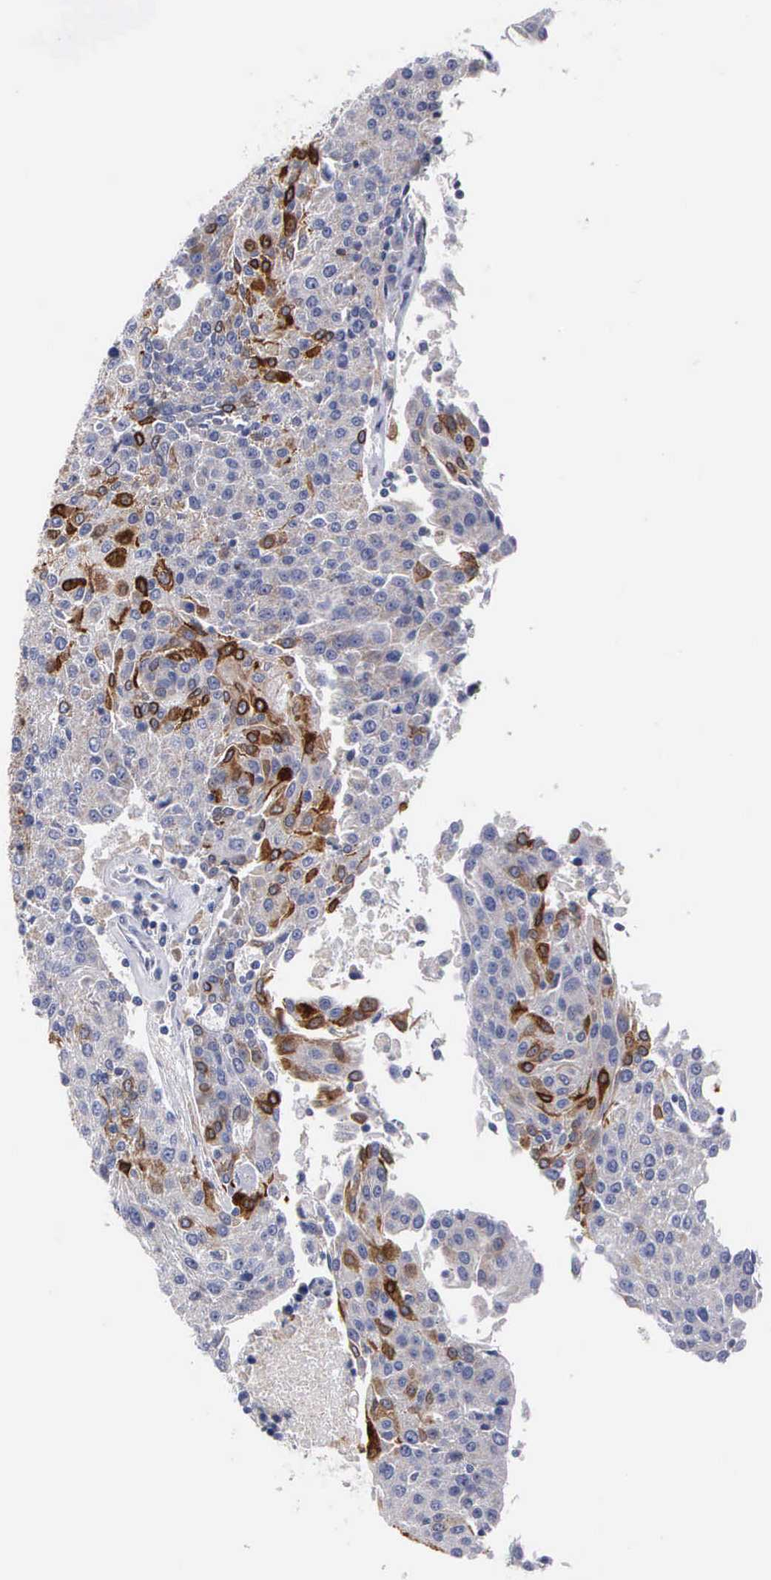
{"staining": {"intensity": "moderate", "quantity": "<25%", "location": "cytoplasmic/membranous"}, "tissue": "urothelial cancer", "cell_type": "Tumor cells", "image_type": "cancer", "snomed": [{"axis": "morphology", "description": "Urothelial carcinoma, High grade"}, {"axis": "topography", "description": "Urinary bladder"}], "caption": "A histopathology image of urothelial carcinoma (high-grade) stained for a protein demonstrates moderate cytoplasmic/membranous brown staining in tumor cells. The staining is performed using DAB brown chromogen to label protein expression. The nuclei are counter-stained blue using hematoxylin.", "gene": "PTGS2", "patient": {"sex": "female", "age": 85}}